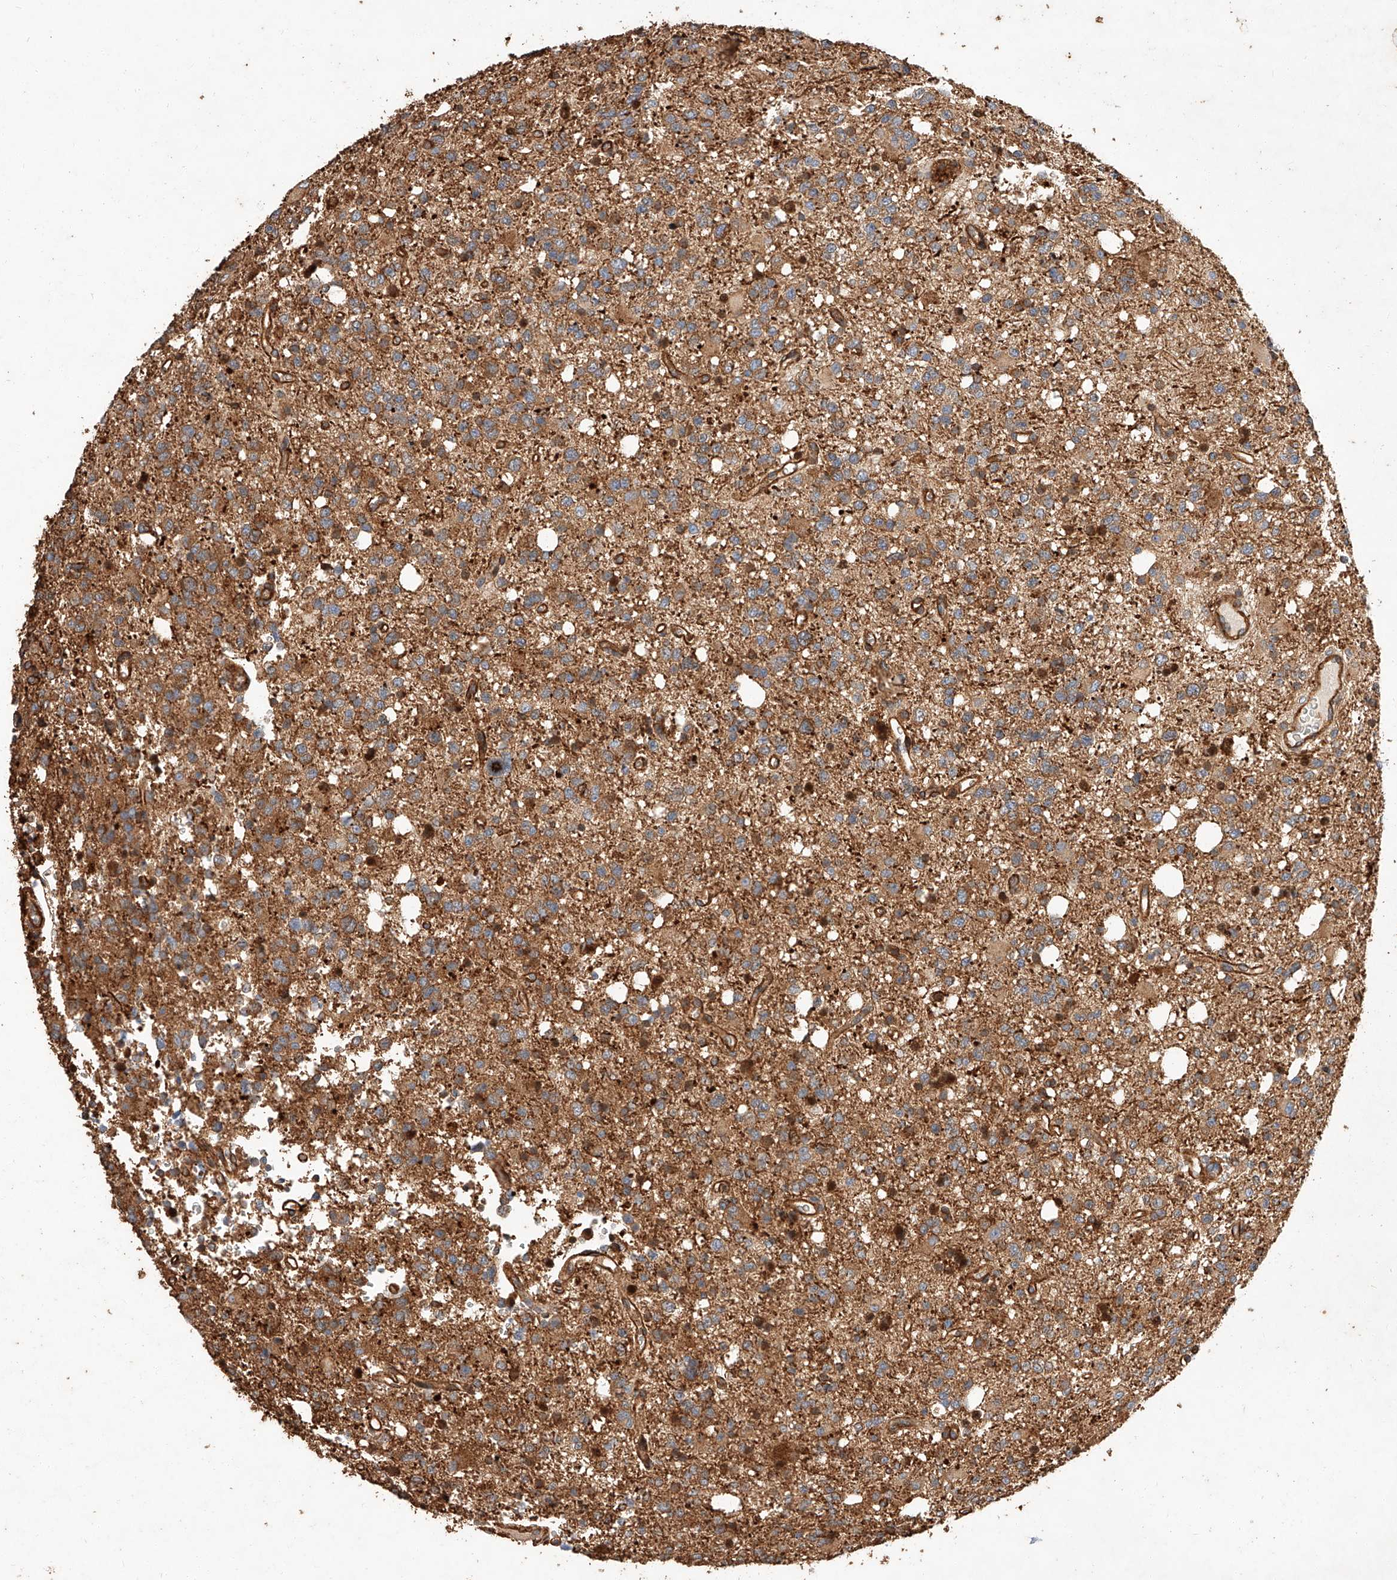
{"staining": {"intensity": "moderate", "quantity": ">75%", "location": "cytoplasmic/membranous"}, "tissue": "glioma", "cell_type": "Tumor cells", "image_type": "cancer", "snomed": [{"axis": "morphology", "description": "Glioma, malignant, High grade"}, {"axis": "topography", "description": "Brain"}], "caption": "About >75% of tumor cells in malignant high-grade glioma reveal moderate cytoplasmic/membranous protein positivity as visualized by brown immunohistochemical staining.", "gene": "GHDC", "patient": {"sex": "female", "age": 62}}